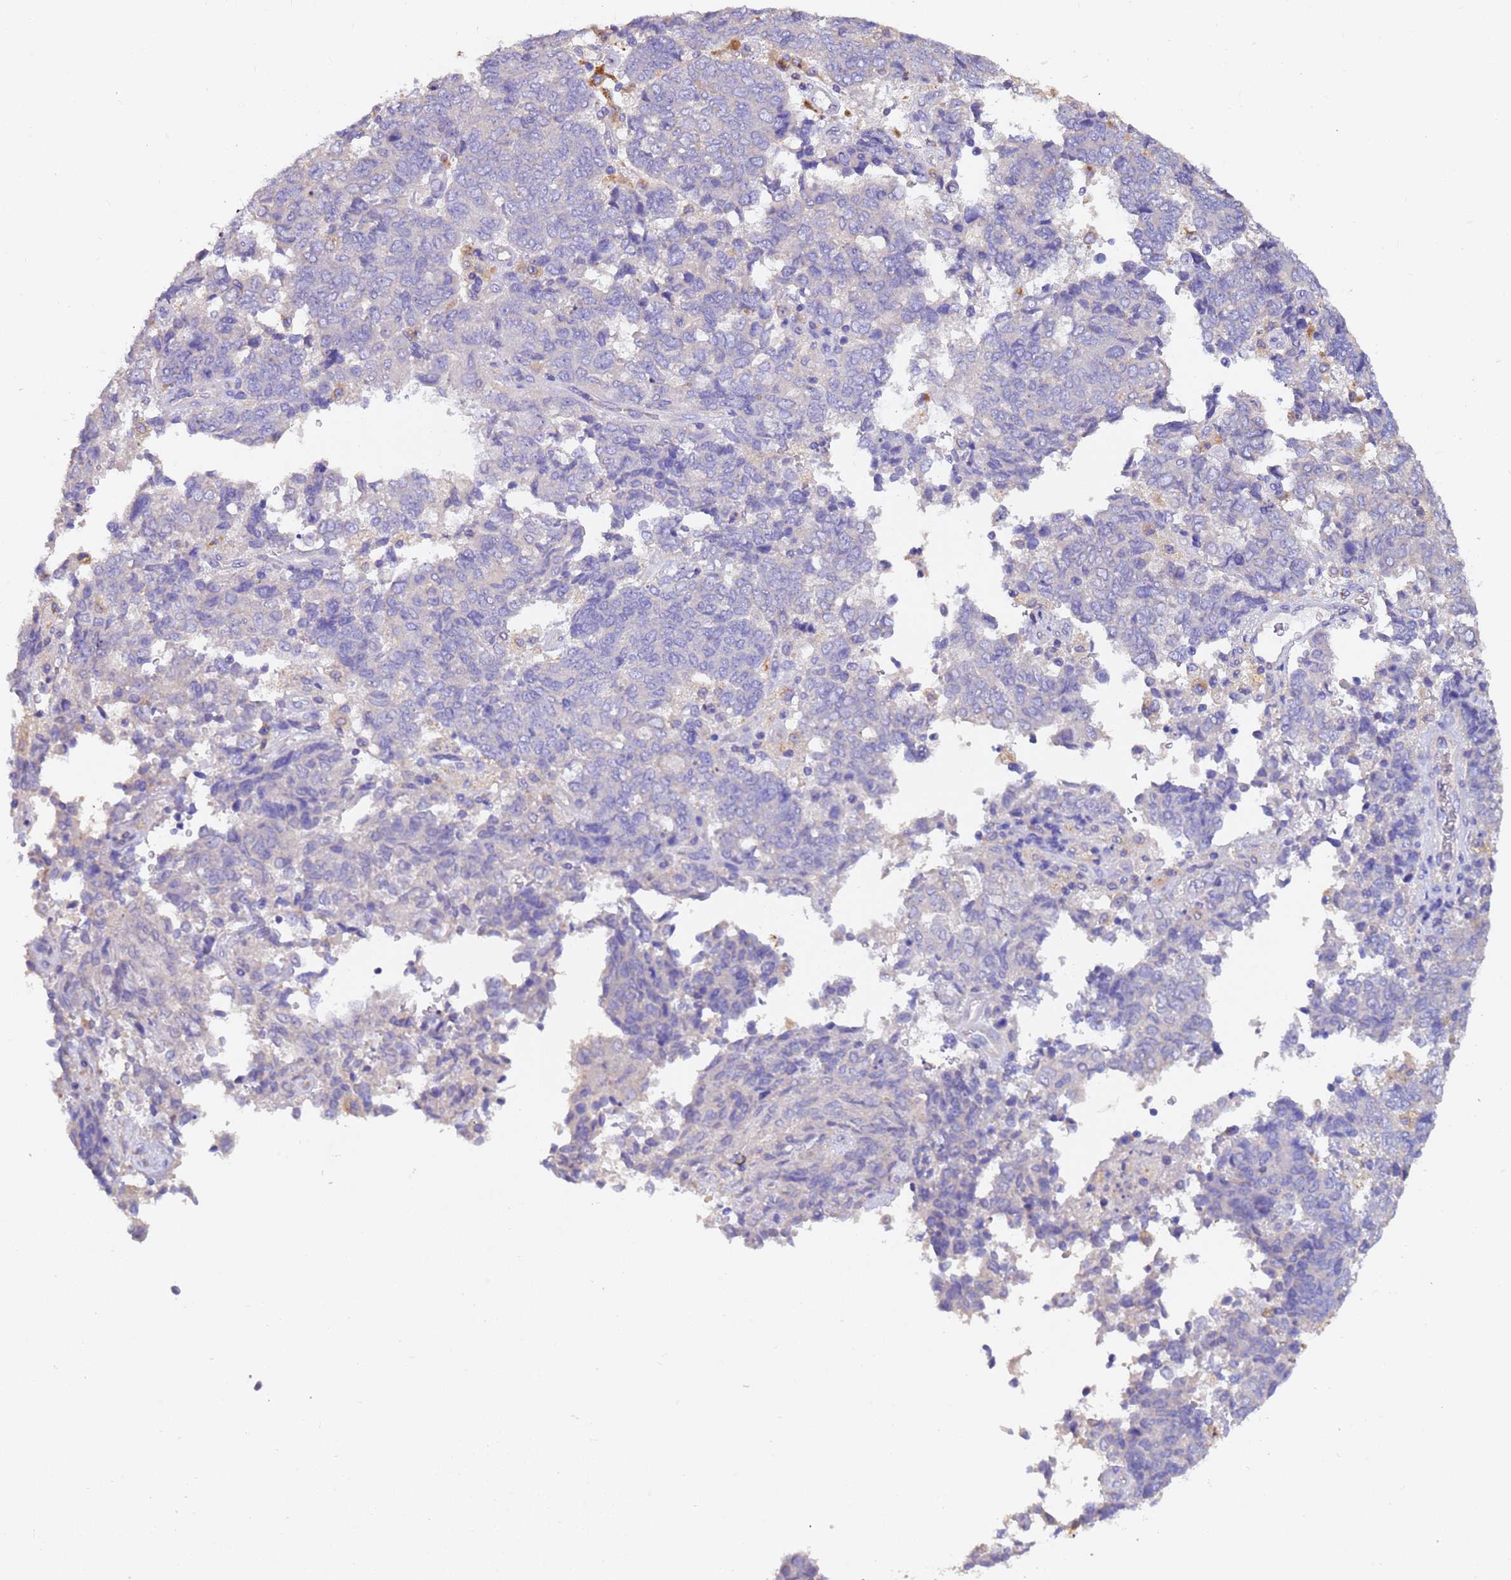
{"staining": {"intensity": "negative", "quantity": "none", "location": "none"}, "tissue": "endometrial cancer", "cell_type": "Tumor cells", "image_type": "cancer", "snomed": [{"axis": "morphology", "description": "Adenocarcinoma, NOS"}, {"axis": "topography", "description": "Endometrium"}], "caption": "Tumor cells show no significant staining in endometrial cancer (adenocarcinoma). (DAB IHC visualized using brightfield microscopy, high magnification).", "gene": "SRL", "patient": {"sex": "female", "age": 80}}